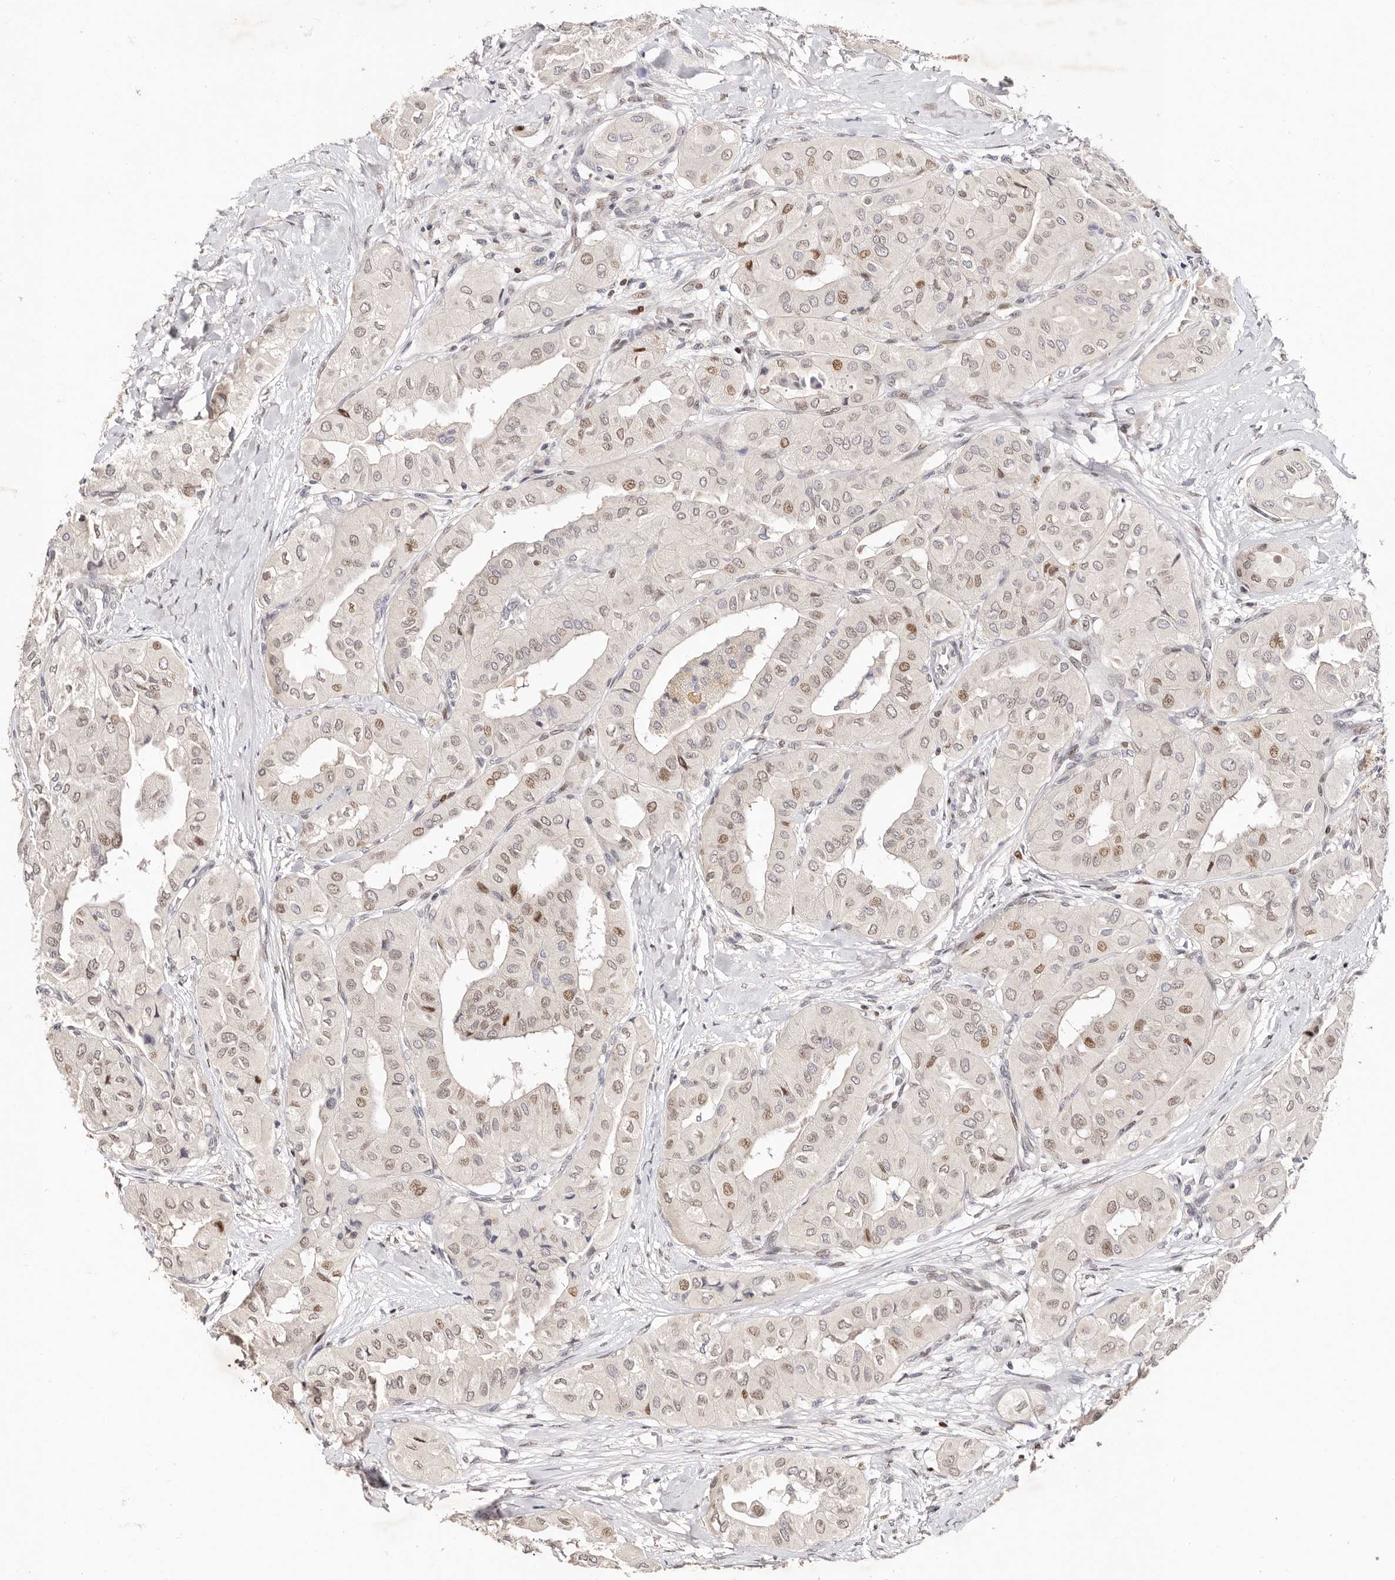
{"staining": {"intensity": "negative", "quantity": "none", "location": "none"}, "tissue": "thyroid cancer", "cell_type": "Tumor cells", "image_type": "cancer", "snomed": [{"axis": "morphology", "description": "Papillary adenocarcinoma, NOS"}, {"axis": "topography", "description": "Thyroid gland"}], "caption": "Immunohistochemistry (IHC) photomicrograph of thyroid cancer (papillary adenocarcinoma) stained for a protein (brown), which exhibits no staining in tumor cells.", "gene": "IQGAP3", "patient": {"sex": "female", "age": 59}}